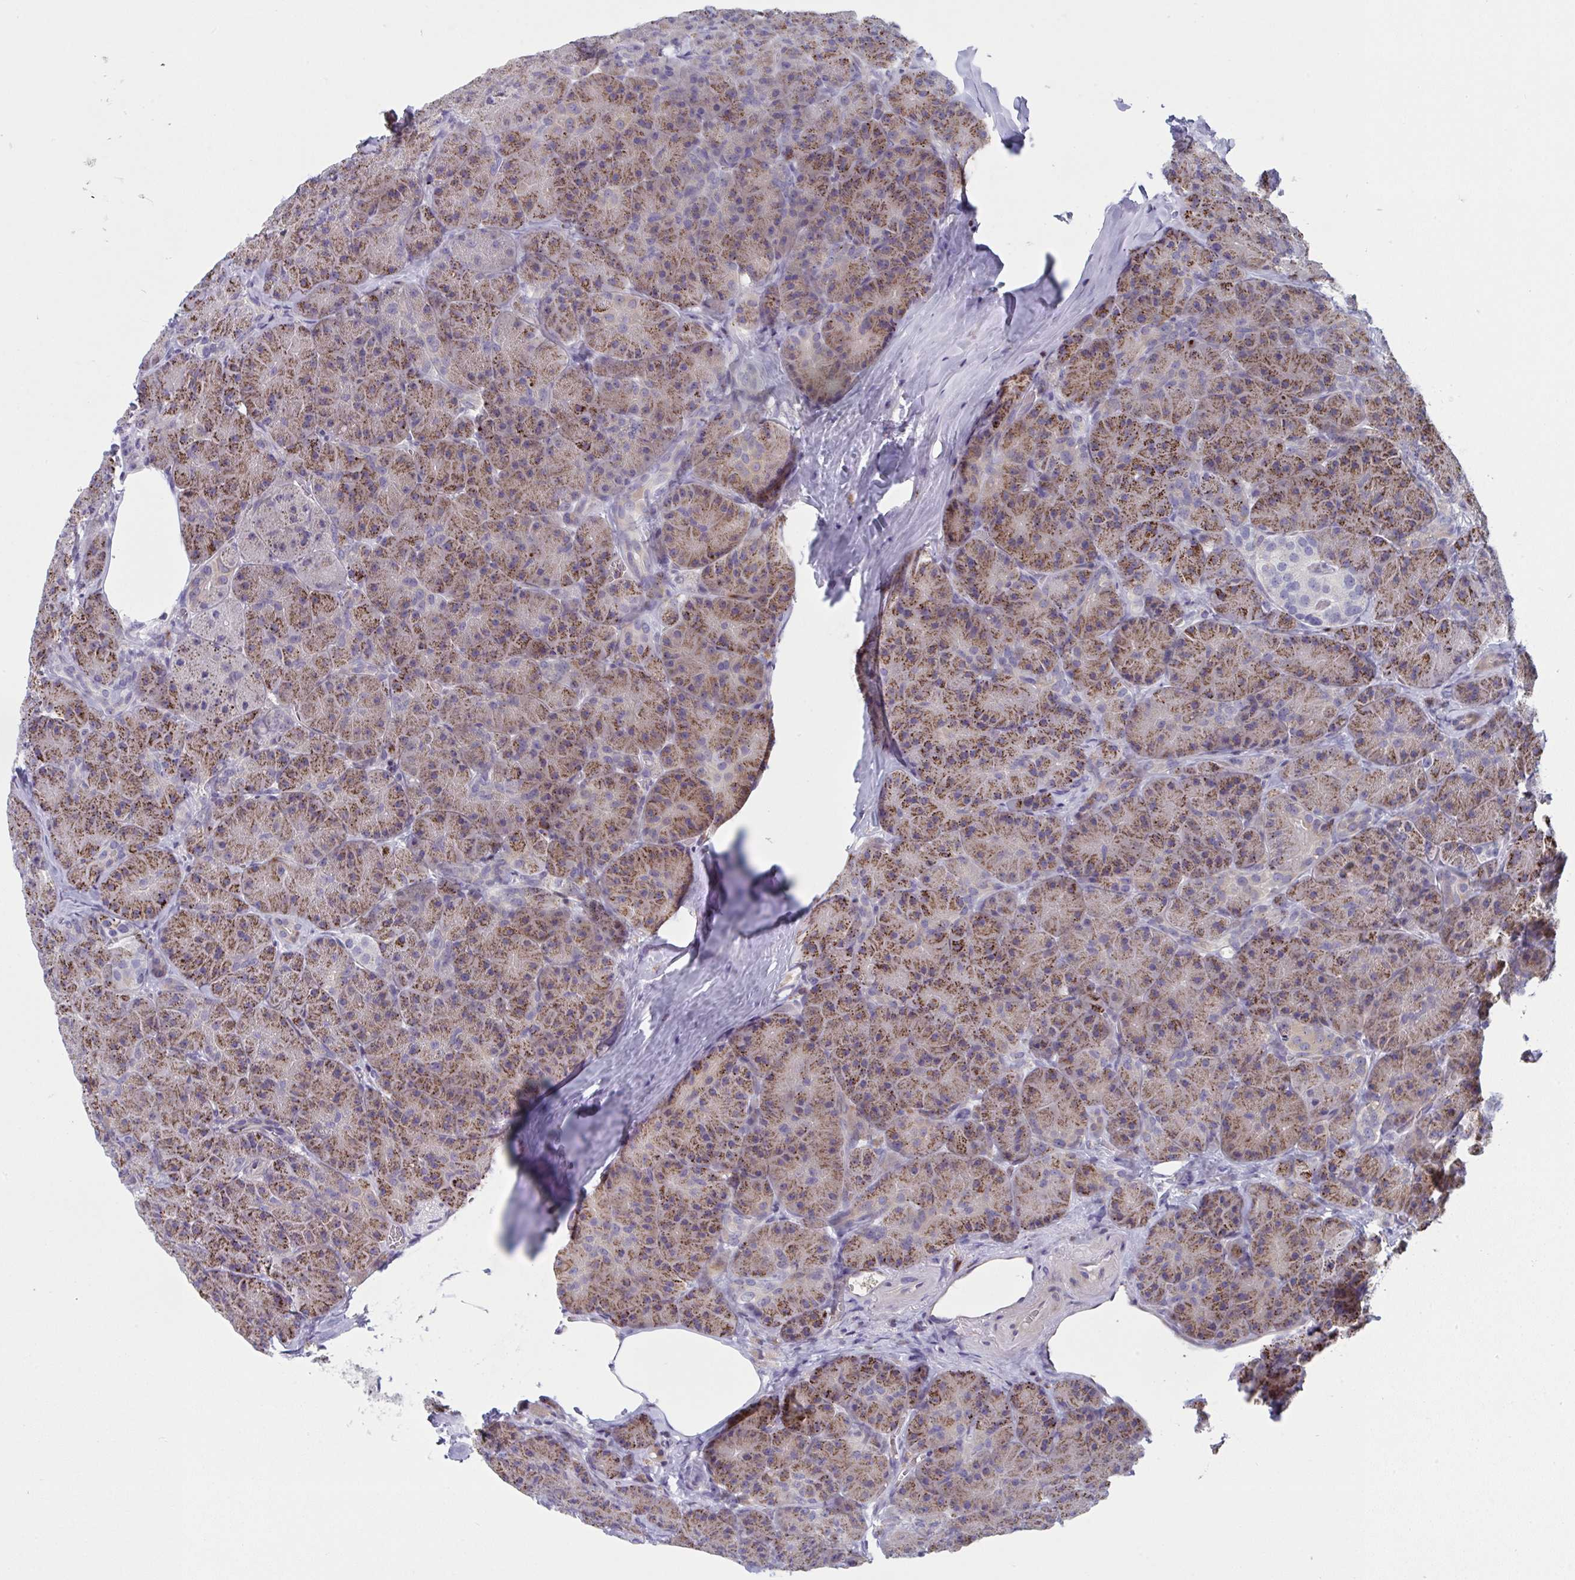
{"staining": {"intensity": "moderate", "quantity": ">75%", "location": "cytoplasmic/membranous"}, "tissue": "pancreas", "cell_type": "Exocrine glandular cells", "image_type": "normal", "snomed": [{"axis": "morphology", "description": "Normal tissue, NOS"}, {"axis": "topography", "description": "Pancreas"}], "caption": "High-power microscopy captured an IHC histopathology image of benign pancreas, revealing moderate cytoplasmic/membranous expression in about >75% of exocrine glandular cells. Using DAB (3,3'-diaminobenzidine) (brown) and hematoxylin (blue) stains, captured at high magnification using brightfield microscopy.", "gene": "AOC2", "patient": {"sex": "male", "age": 57}}